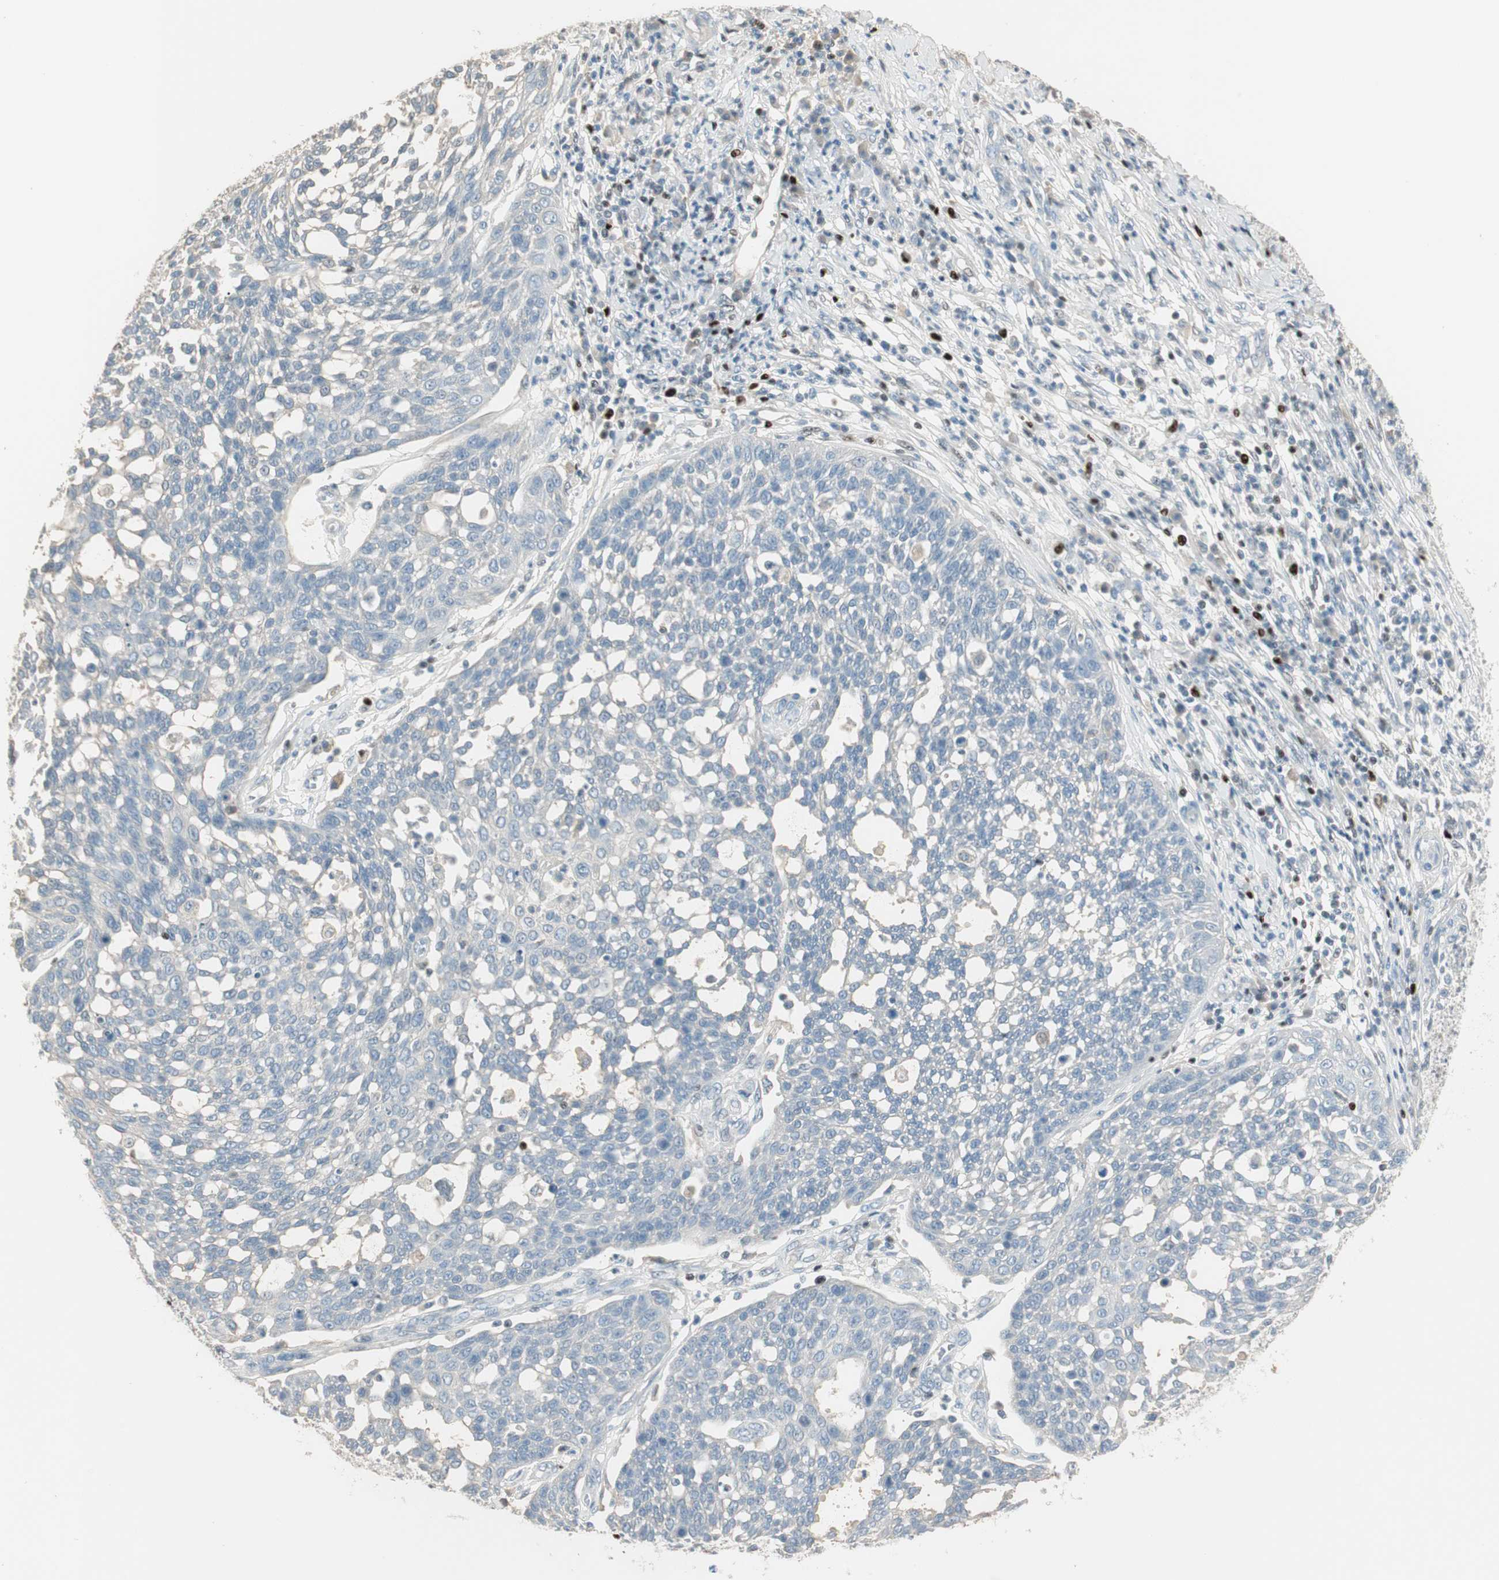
{"staining": {"intensity": "negative", "quantity": "none", "location": "none"}, "tissue": "cervical cancer", "cell_type": "Tumor cells", "image_type": "cancer", "snomed": [{"axis": "morphology", "description": "Squamous cell carcinoma, NOS"}, {"axis": "topography", "description": "Cervix"}], "caption": "A micrograph of human cervical cancer (squamous cell carcinoma) is negative for staining in tumor cells. (DAB (3,3'-diaminobenzidine) immunohistochemistry (IHC), high magnification).", "gene": "RUNX2", "patient": {"sex": "female", "age": 34}}